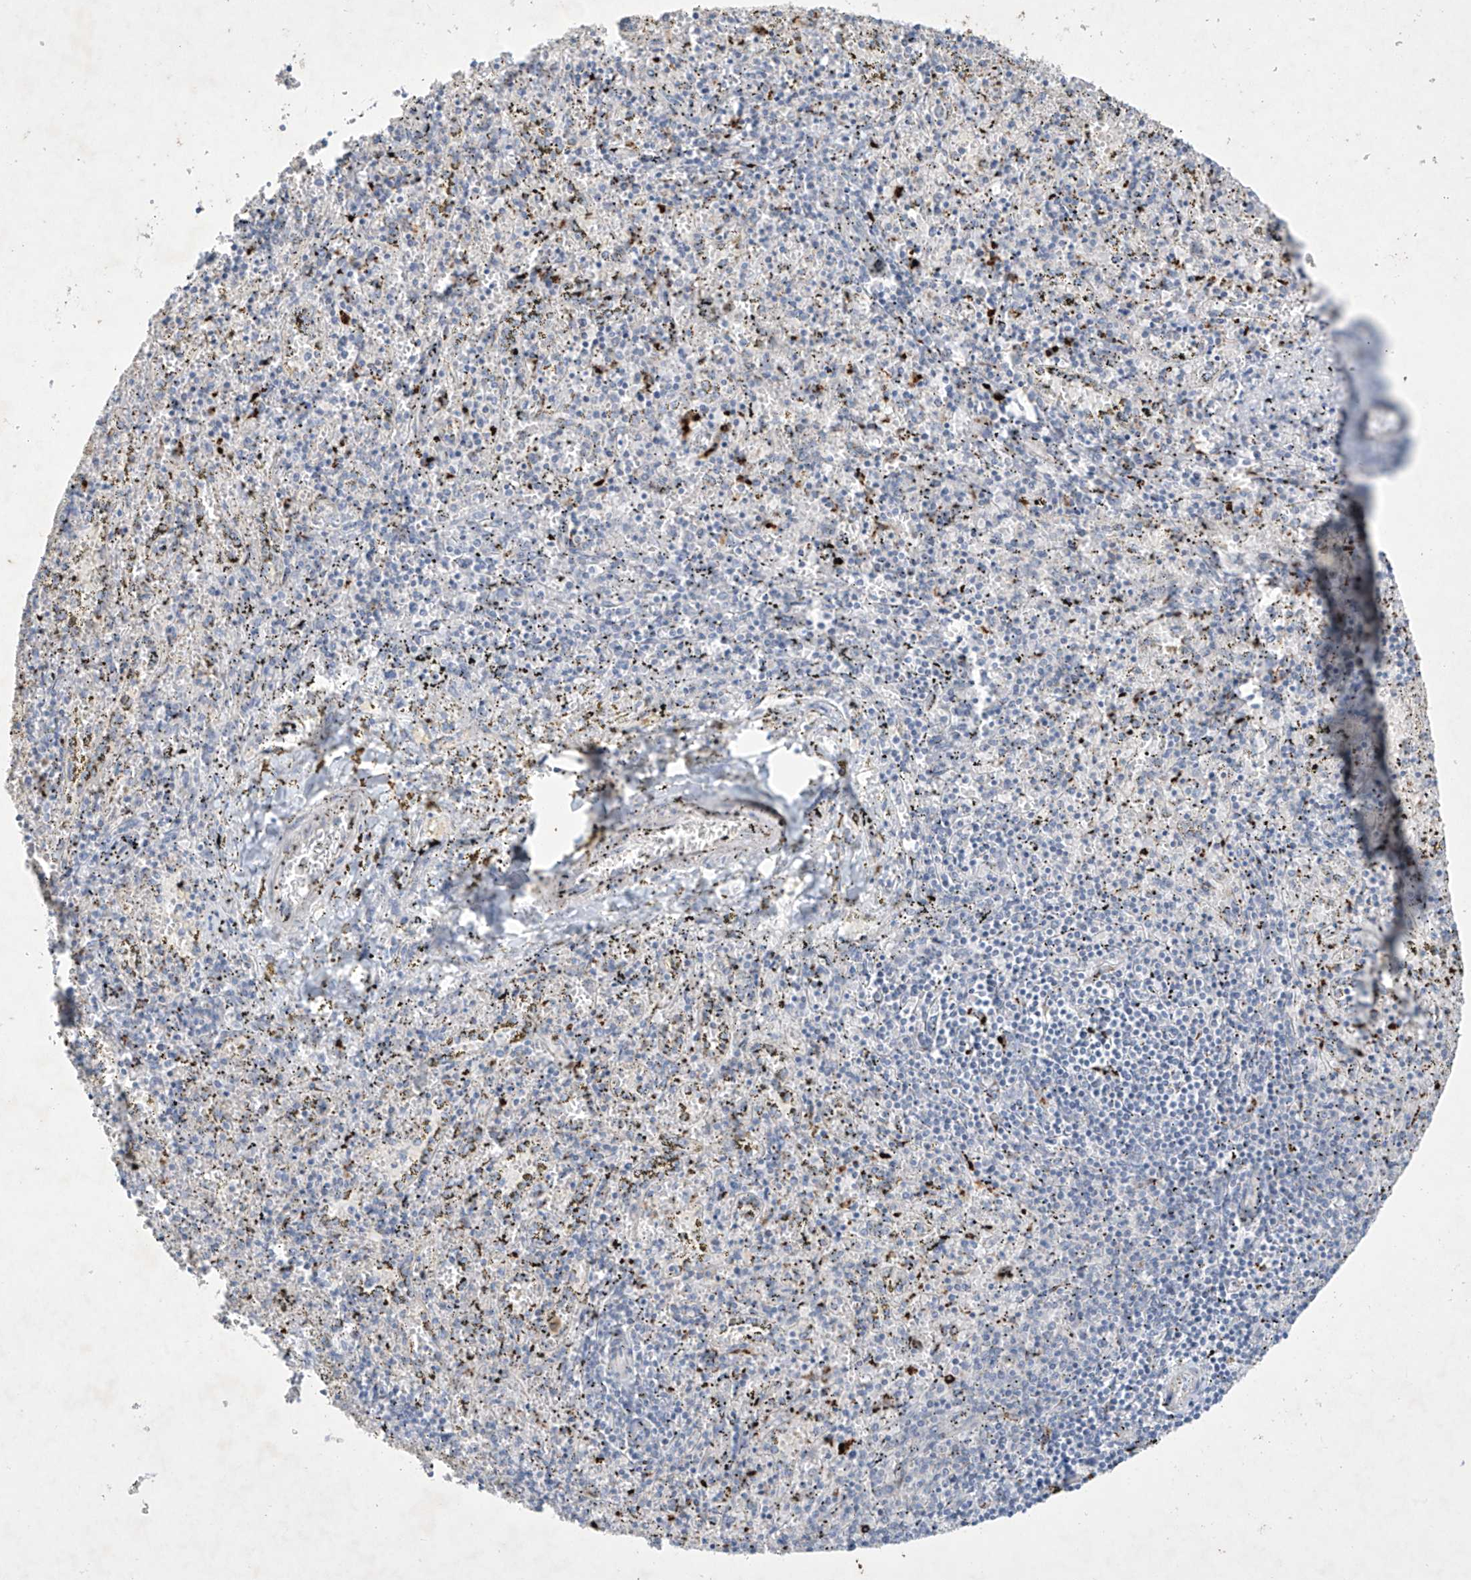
{"staining": {"intensity": "negative", "quantity": "none", "location": "none"}, "tissue": "spleen", "cell_type": "Cells in red pulp", "image_type": "normal", "snomed": [{"axis": "morphology", "description": "Normal tissue, NOS"}, {"axis": "topography", "description": "Spleen"}], "caption": "DAB (3,3'-diaminobenzidine) immunohistochemical staining of benign human spleen displays no significant expression in cells in red pulp.", "gene": "GPR137C", "patient": {"sex": "male", "age": 11}}